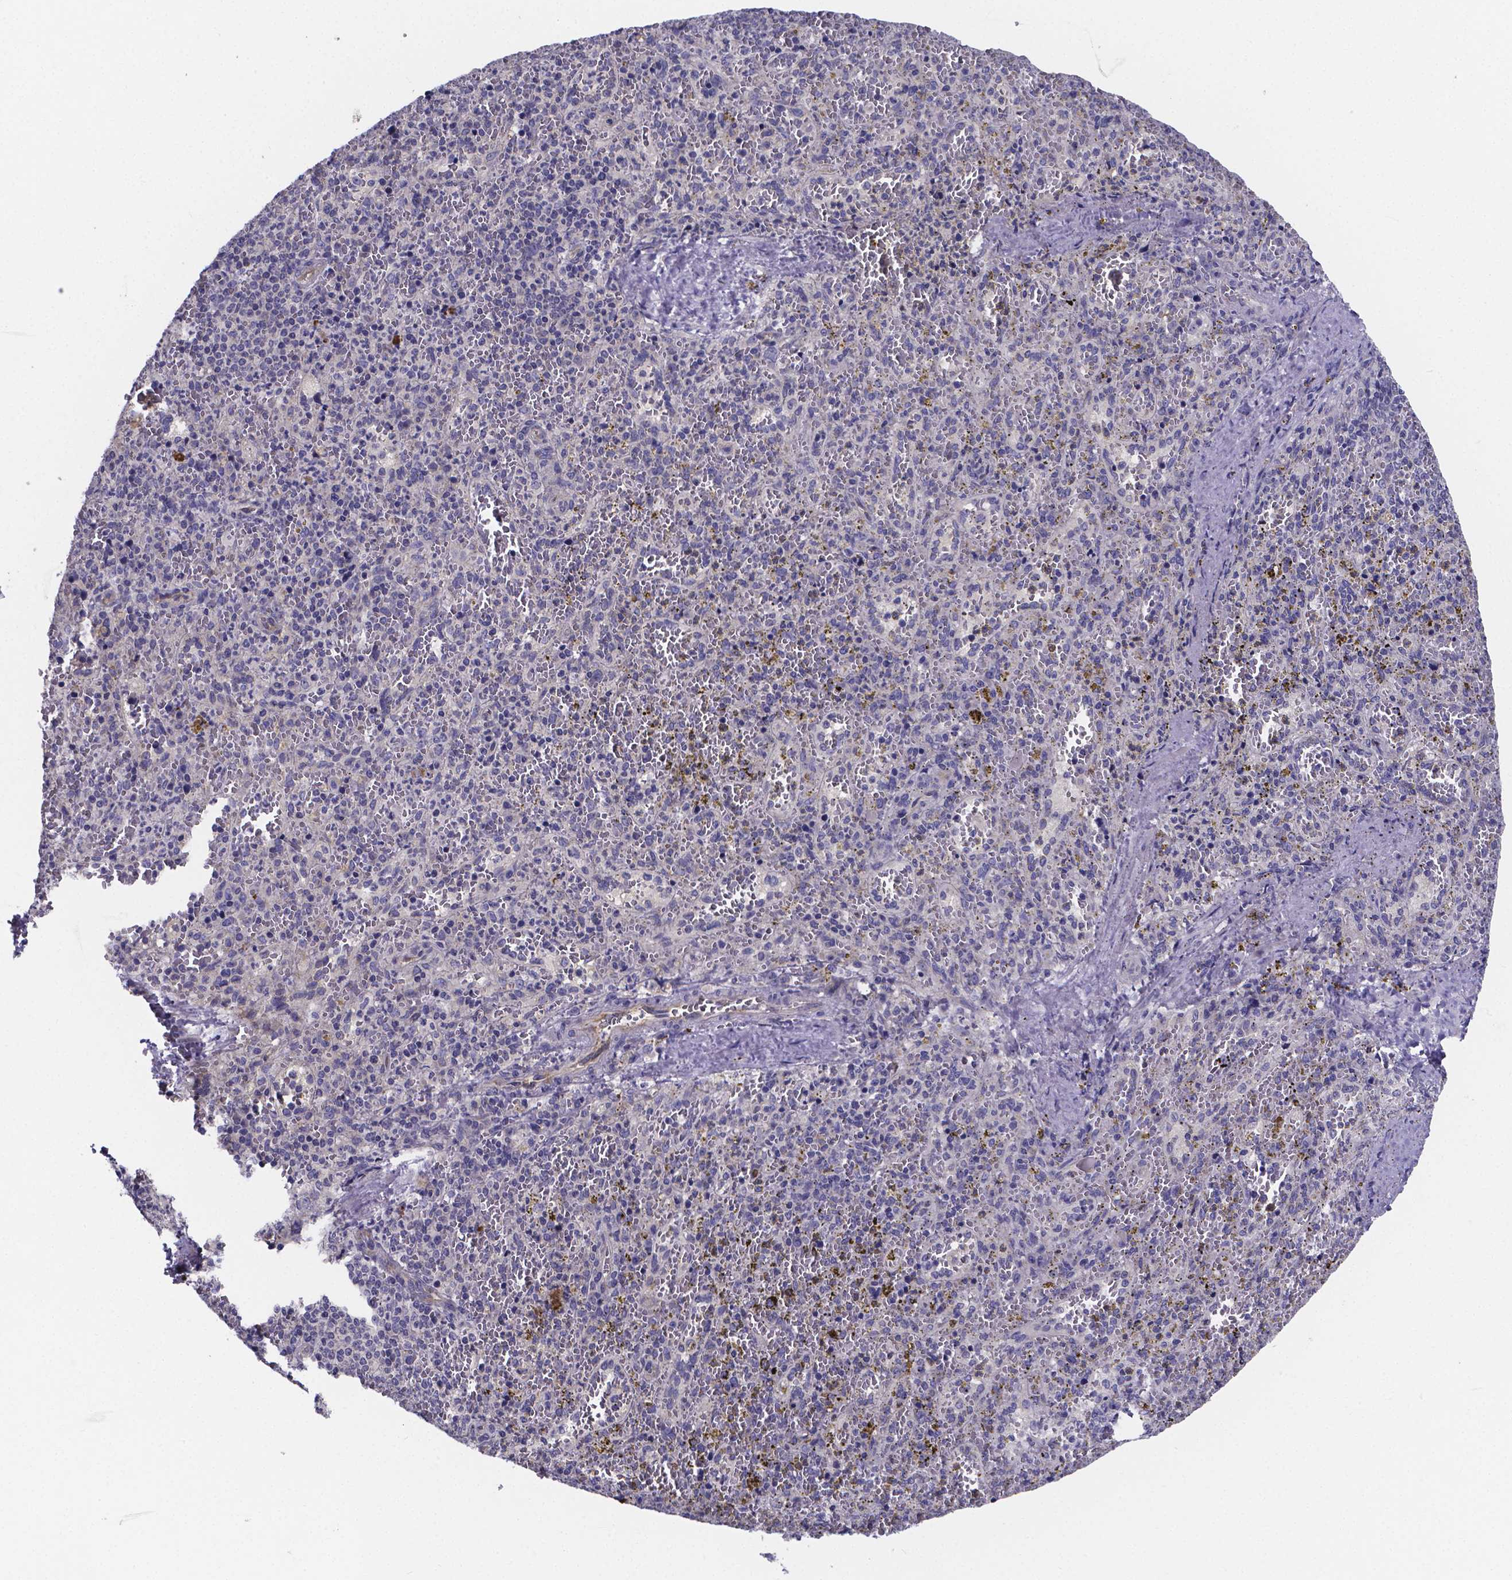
{"staining": {"intensity": "negative", "quantity": "none", "location": "none"}, "tissue": "spleen", "cell_type": "Cells in red pulp", "image_type": "normal", "snomed": [{"axis": "morphology", "description": "Normal tissue, NOS"}, {"axis": "topography", "description": "Spleen"}], "caption": "The image reveals no staining of cells in red pulp in benign spleen.", "gene": "SFRP4", "patient": {"sex": "female", "age": 50}}